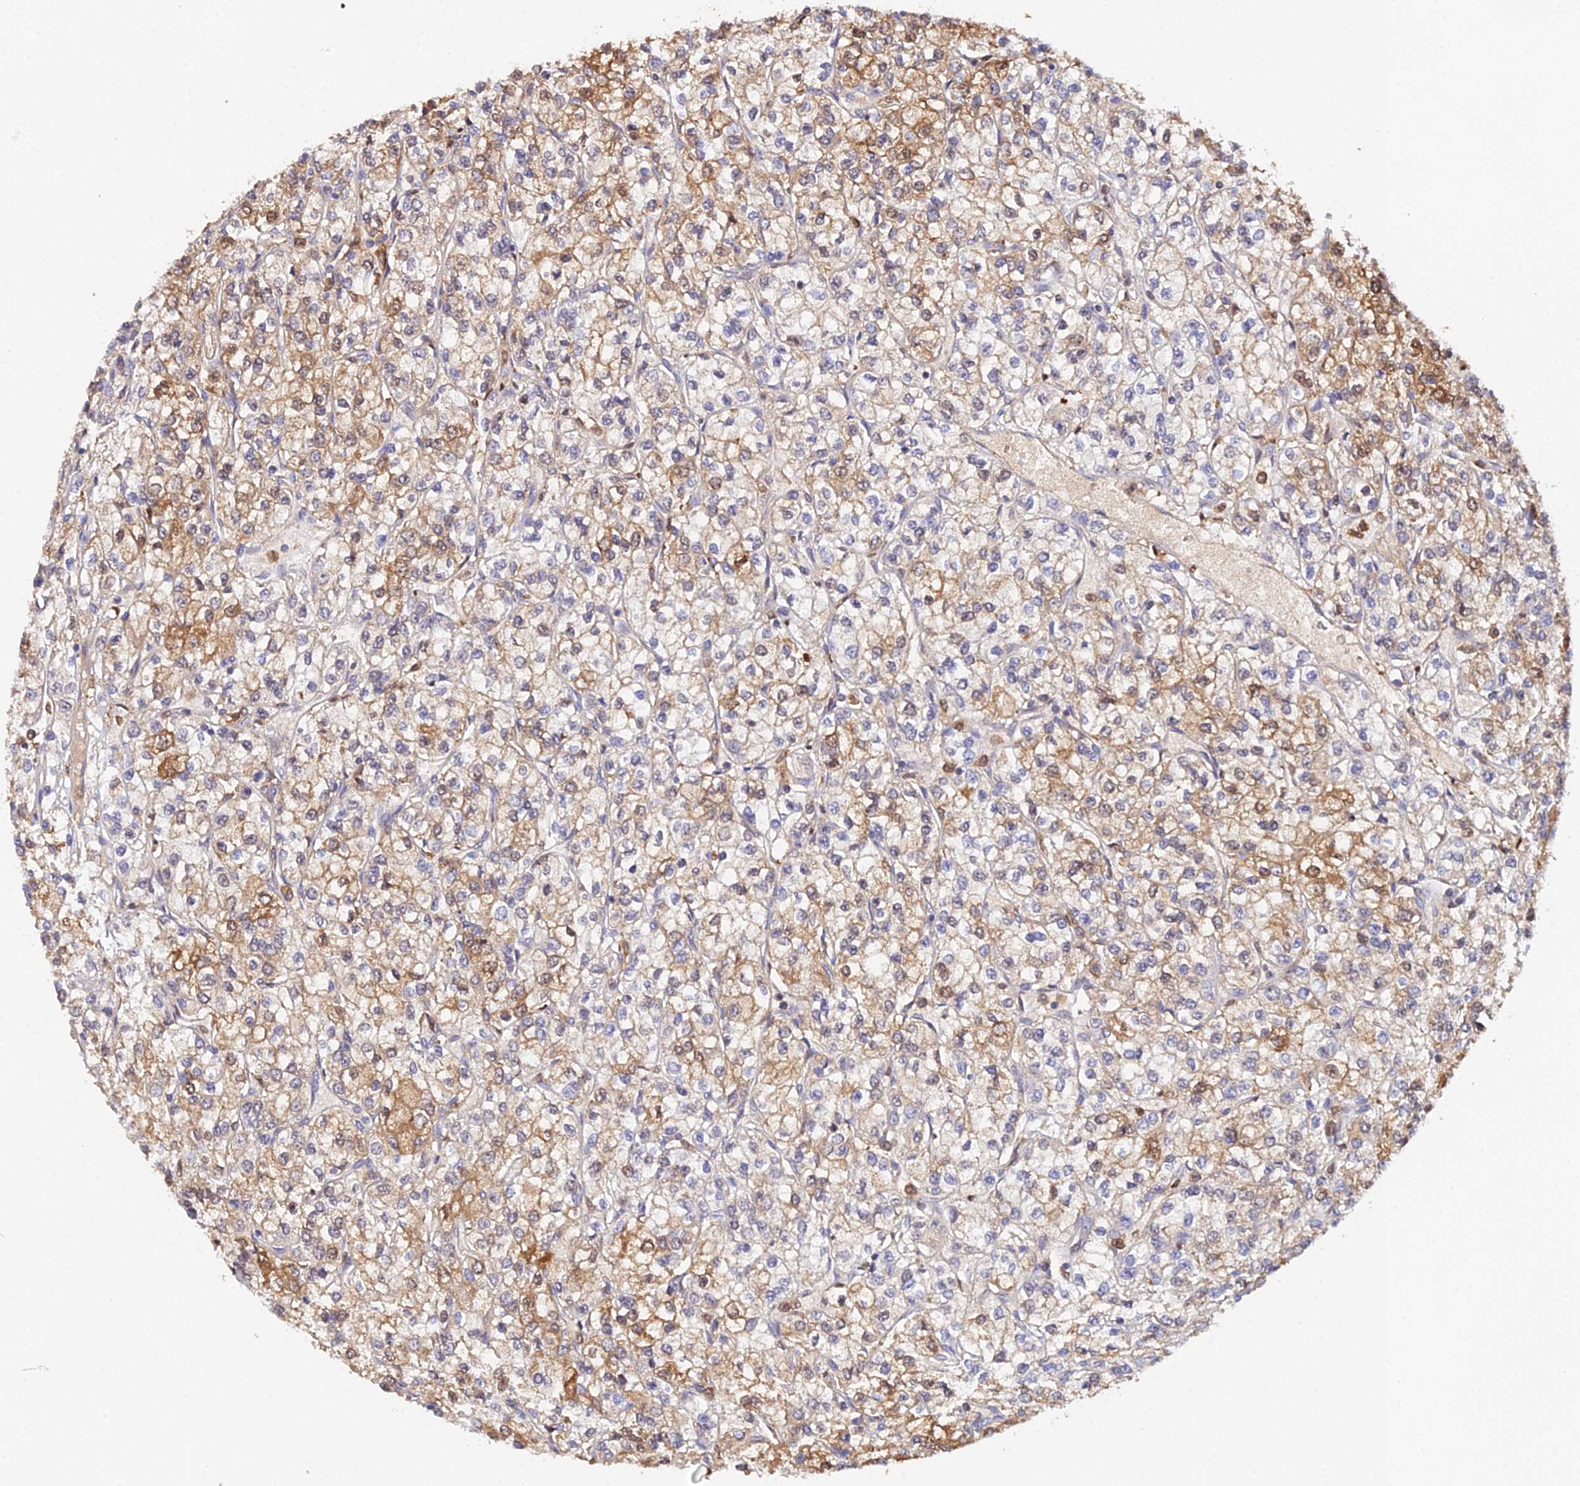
{"staining": {"intensity": "moderate", "quantity": "25%-75%", "location": "cytoplasmic/membranous"}, "tissue": "renal cancer", "cell_type": "Tumor cells", "image_type": "cancer", "snomed": [{"axis": "morphology", "description": "Adenocarcinoma, NOS"}, {"axis": "topography", "description": "Kidney"}], "caption": "Renal adenocarcinoma tissue demonstrates moderate cytoplasmic/membranous expression in approximately 25%-75% of tumor cells", "gene": "FBP1", "patient": {"sex": "male", "age": 80}}